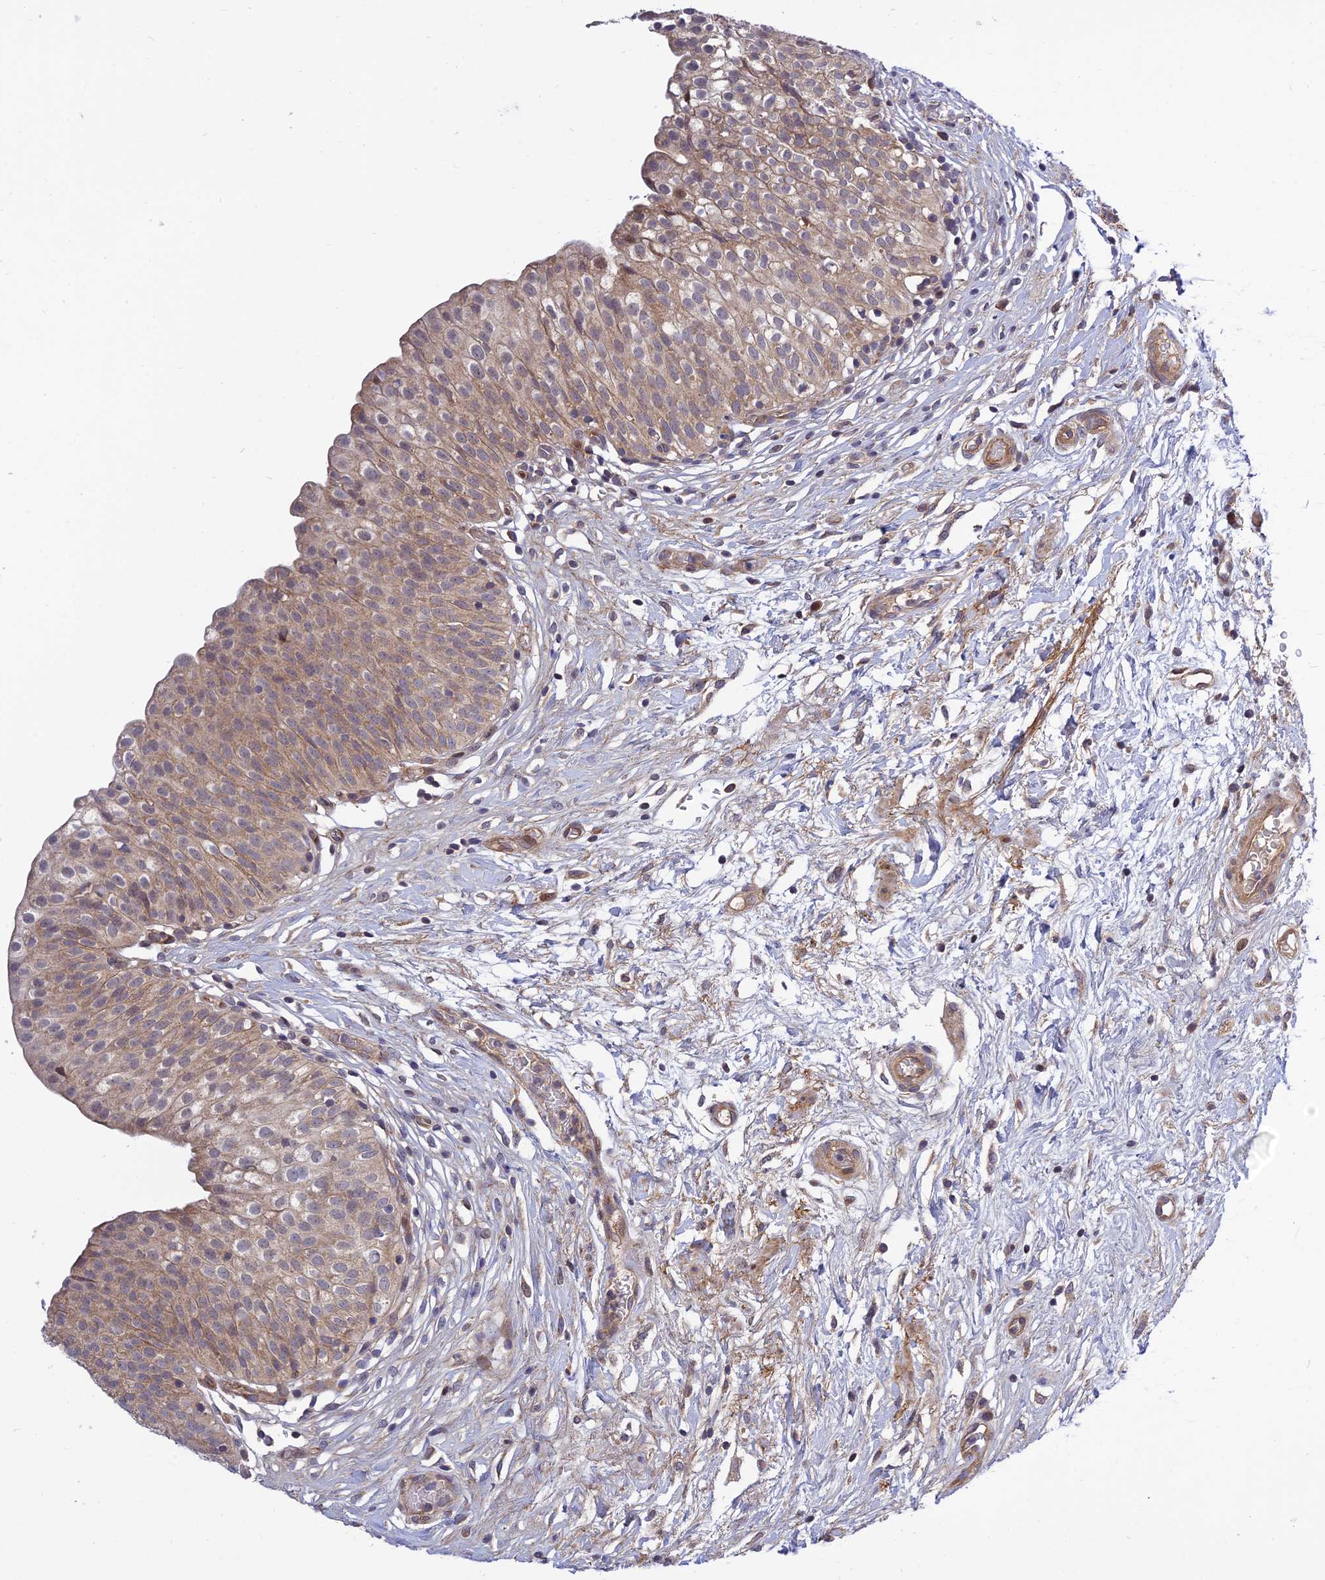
{"staining": {"intensity": "moderate", "quantity": "<25%", "location": "cytoplasmic/membranous,nuclear"}, "tissue": "urinary bladder", "cell_type": "Urothelial cells", "image_type": "normal", "snomed": [{"axis": "morphology", "description": "Normal tissue, NOS"}, {"axis": "topography", "description": "Urinary bladder"}], "caption": "An image showing moderate cytoplasmic/membranous,nuclear staining in approximately <25% of urothelial cells in unremarkable urinary bladder, as visualized by brown immunohistochemical staining.", "gene": "PLEKHG2", "patient": {"sex": "male", "age": 55}}